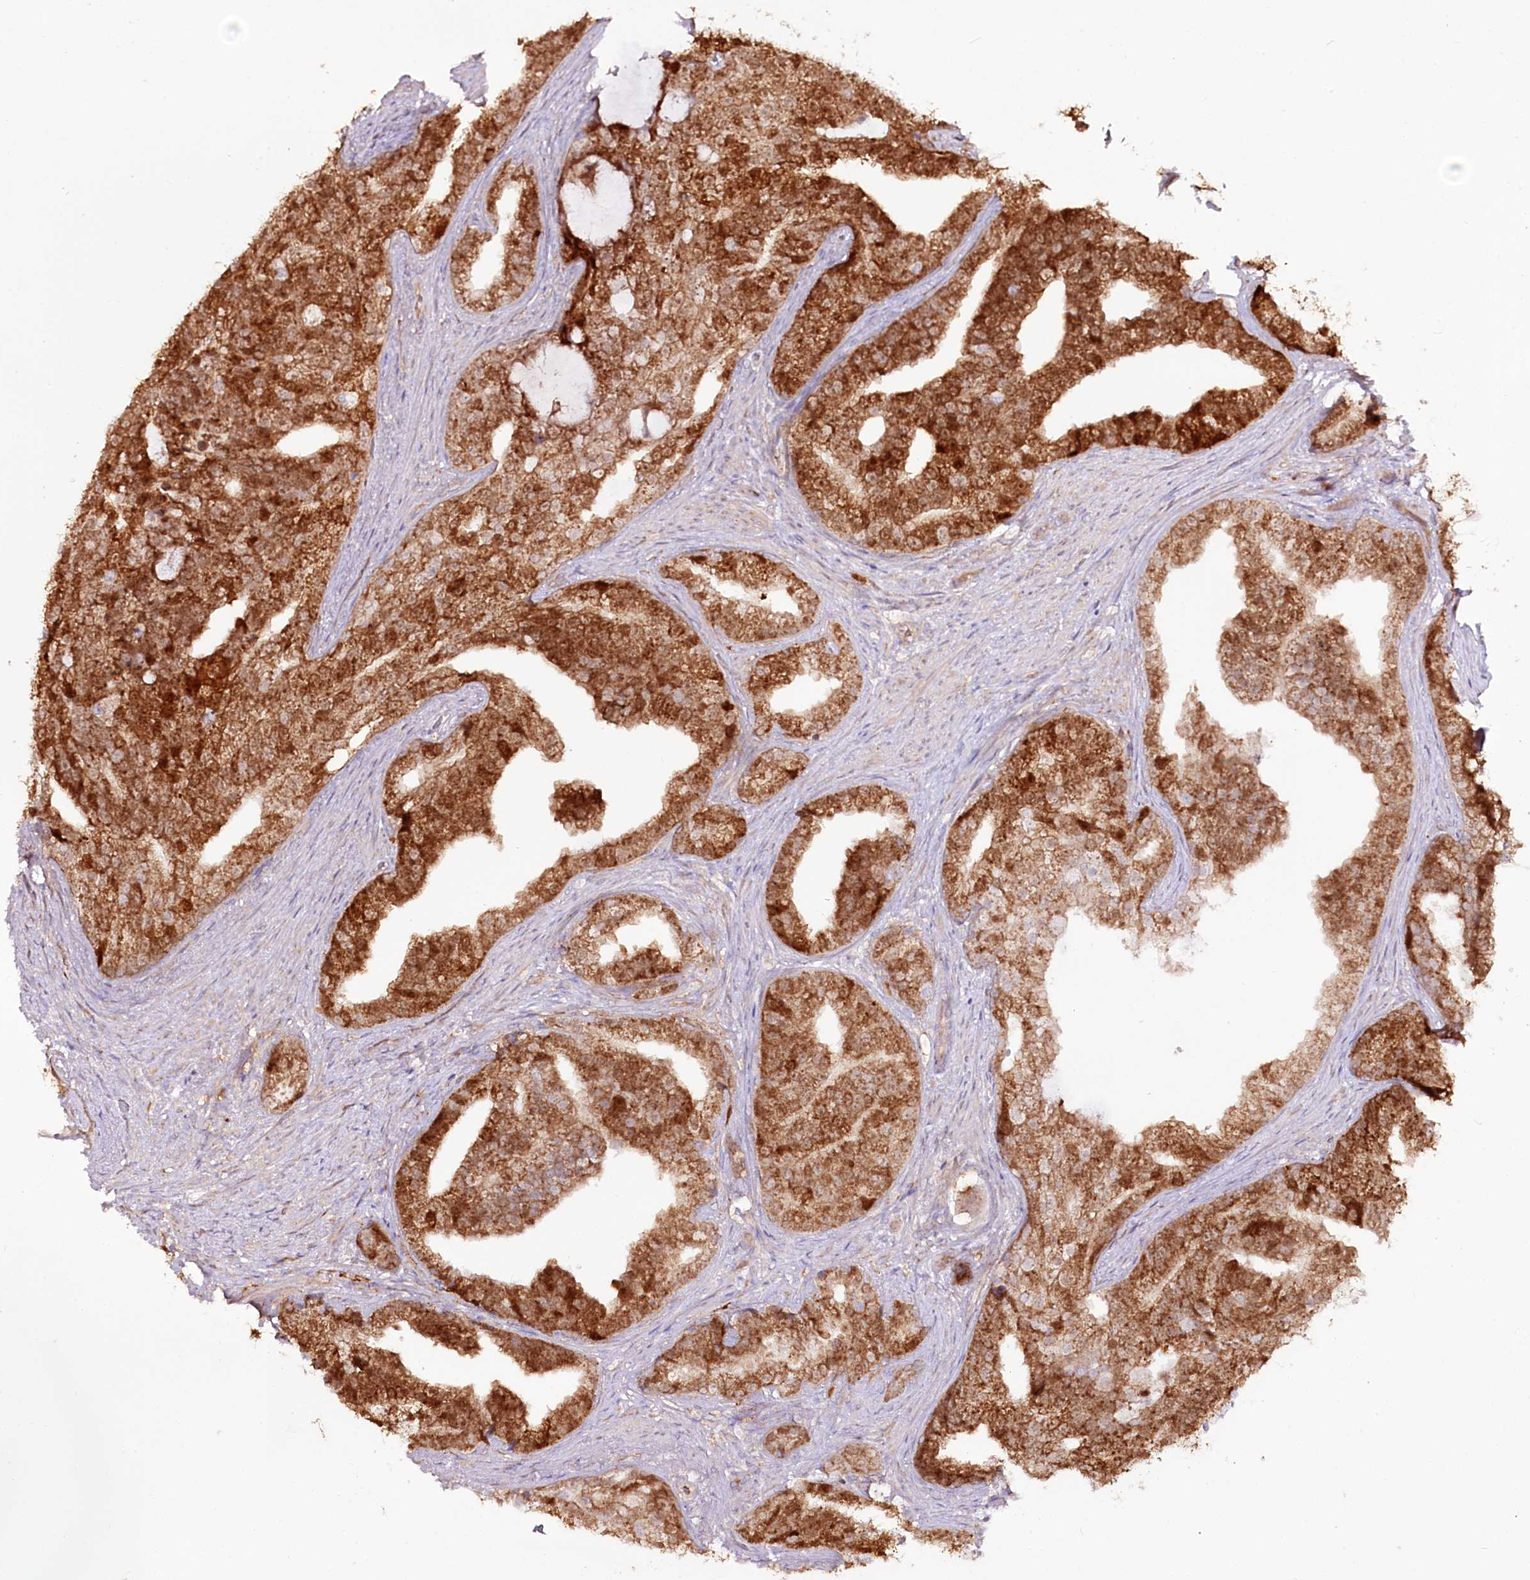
{"staining": {"intensity": "strong", "quantity": "25%-75%", "location": "cytoplasmic/membranous"}, "tissue": "prostate cancer", "cell_type": "Tumor cells", "image_type": "cancer", "snomed": [{"axis": "morphology", "description": "Adenocarcinoma, Low grade"}, {"axis": "topography", "description": "Prostate"}], "caption": "DAB immunohistochemical staining of prostate cancer (adenocarcinoma (low-grade)) reveals strong cytoplasmic/membranous protein expression in about 25%-75% of tumor cells.", "gene": "REXO2", "patient": {"sex": "male", "age": 71}}